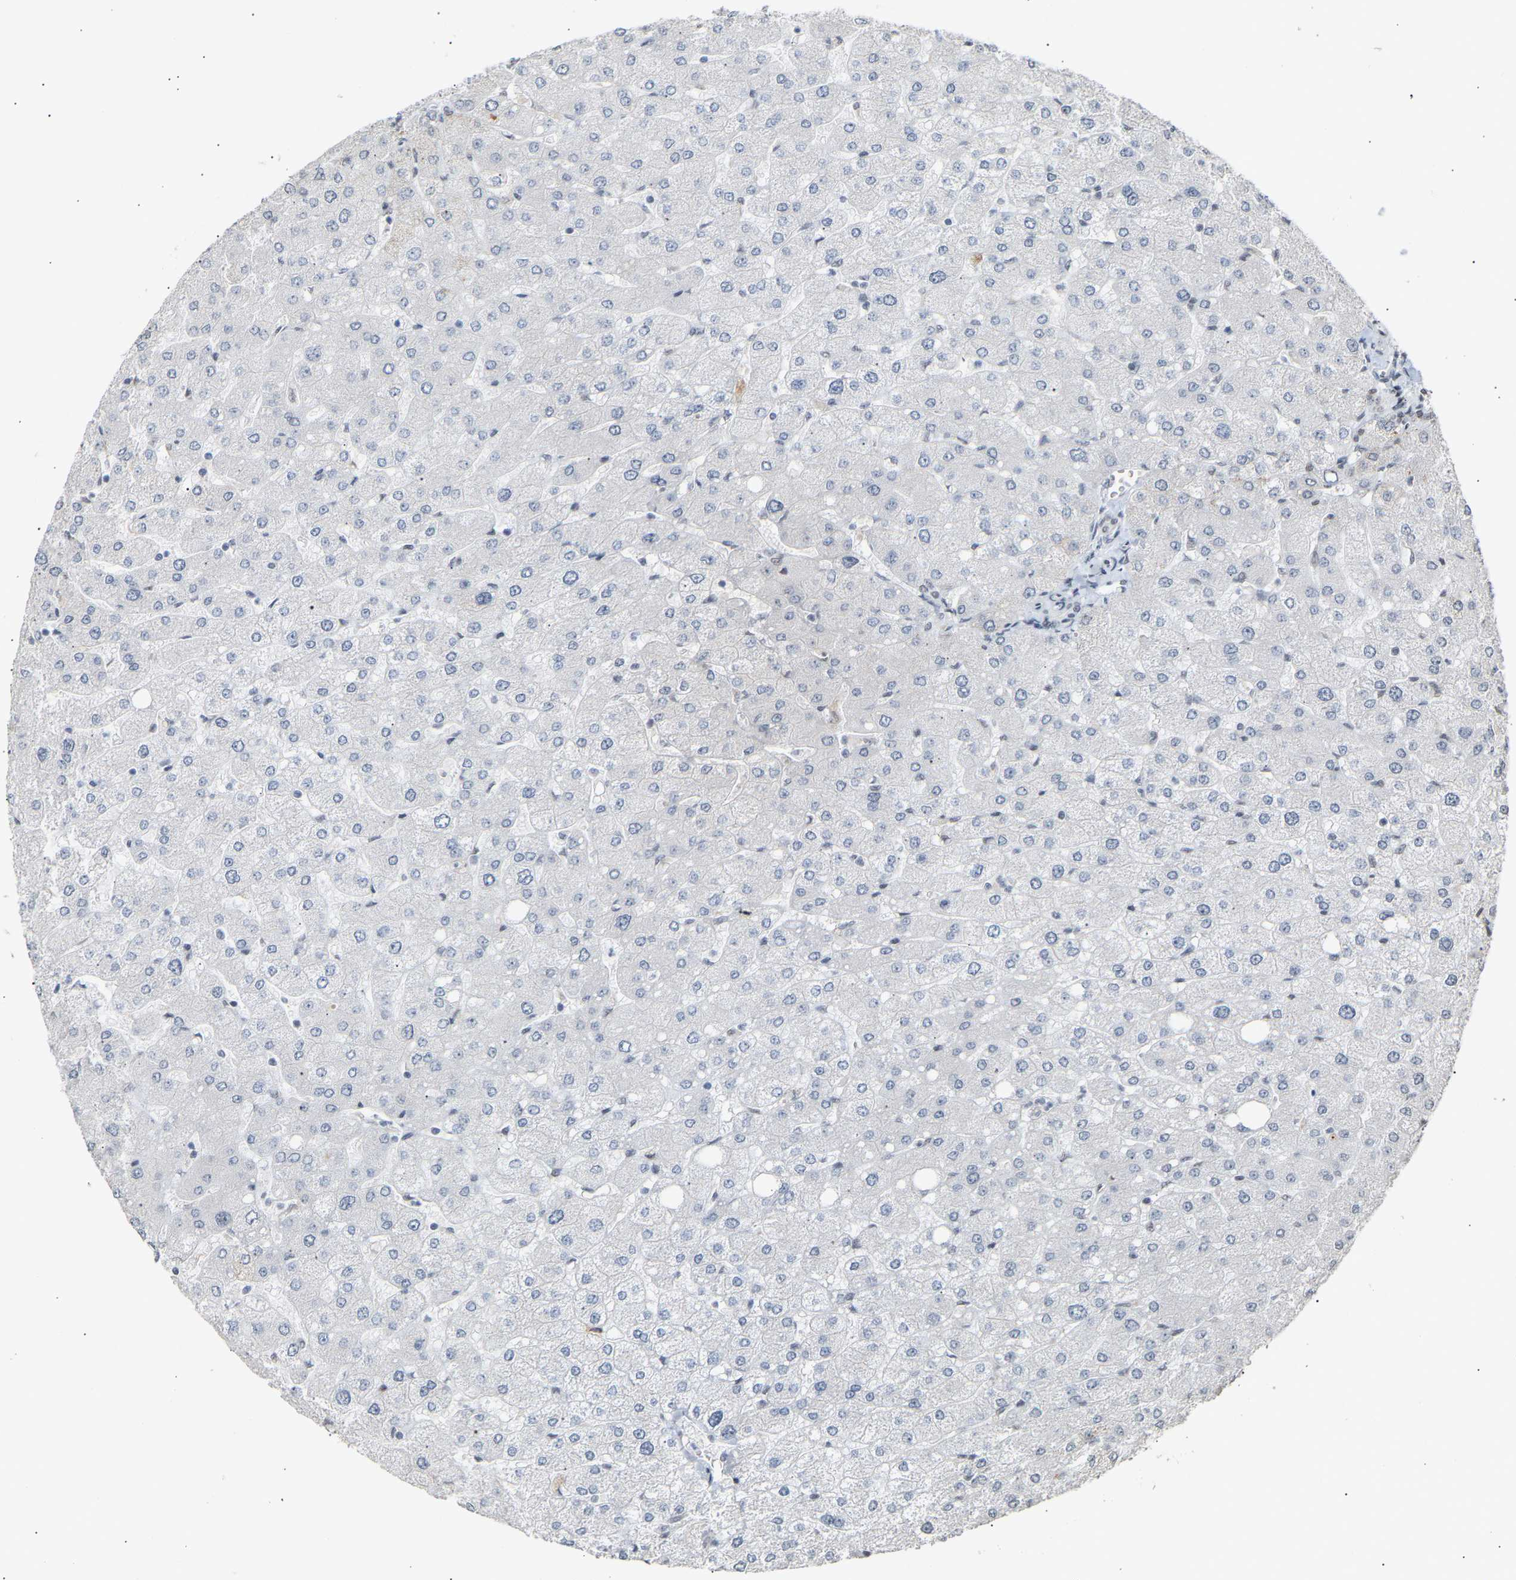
{"staining": {"intensity": "weak", "quantity": "25%-75%", "location": "nuclear"}, "tissue": "liver", "cell_type": "Cholangiocytes", "image_type": "normal", "snomed": [{"axis": "morphology", "description": "Normal tissue, NOS"}, {"axis": "topography", "description": "Liver"}], "caption": "Approximately 25%-75% of cholangiocytes in benign liver exhibit weak nuclear protein positivity as visualized by brown immunohistochemical staining.", "gene": "NELFB", "patient": {"sex": "male", "age": 55}}